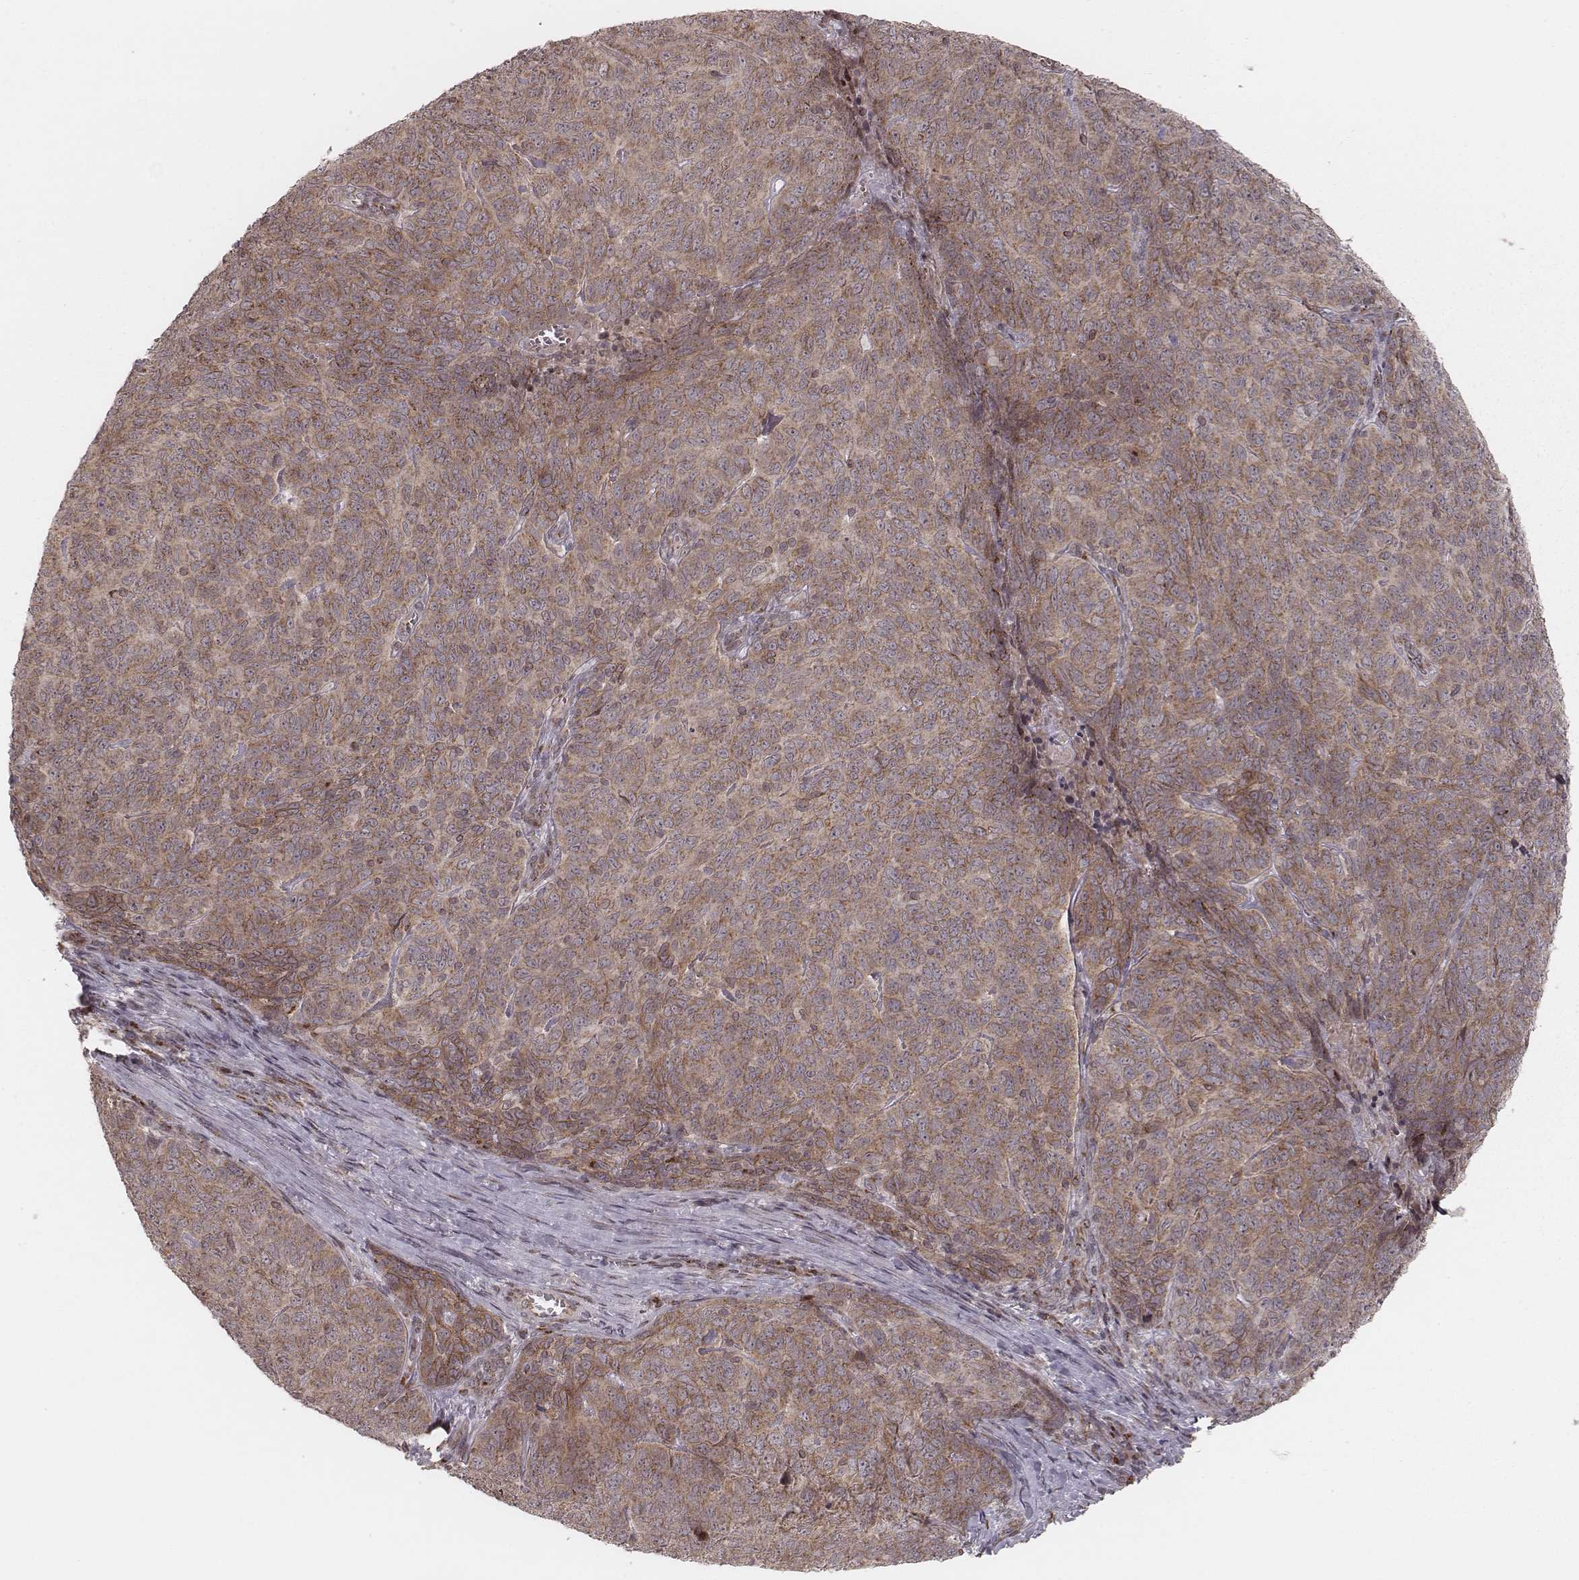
{"staining": {"intensity": "moderate", "quantity": ">75%", "location": "cytoplasmic/membranous"}, "tissue": "skin cancer", "cell_type": "Tumor cells", "image_type": "cancer", "snomed": [{"axis": "morphology", "description": "Squamous cell carcinoma, NOS"}, {"axis": "topography", "description": "Skin"}, {"axis": "topography", "description": "Anal"}], "caption": "A micrograph of human skin squamous cell carcinoma stained for a protein shows moderate cytoplasmic/membranous brown staining in tumor cells.", "gene": "MYO19", "patient": {"sex": "female", "age": 51}}